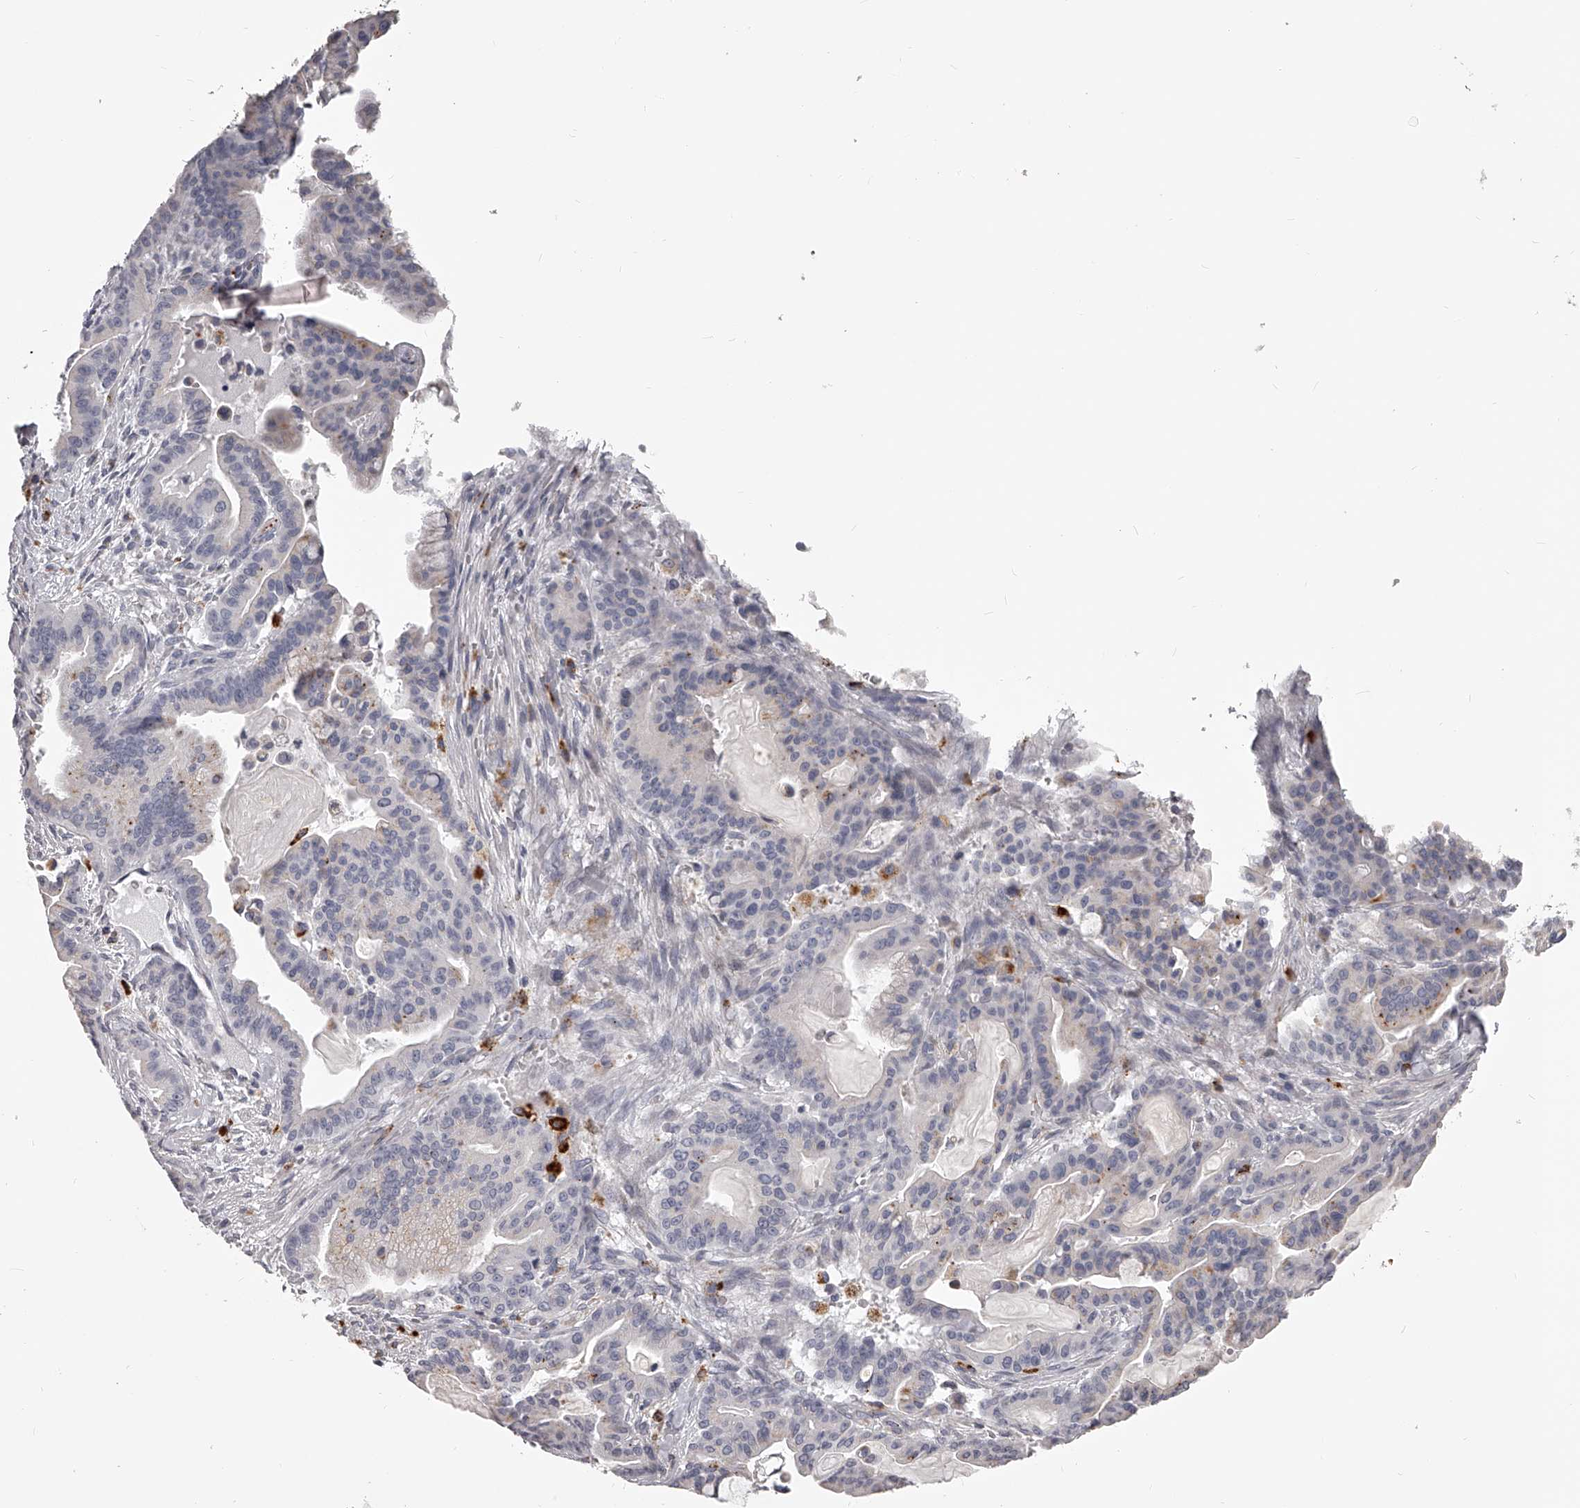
{"staining": {"intensity": "negative", "quantity": "none", "location": "none"}, "tissue": "pancreatic cancer", "cell_type": "Tumor cells", "image_type": "cancer", "snomed": [{"axis": "morphology", "description": "Adenocarcinoma, NOS"}, {"axis": "topography", "description": "Pancreas"}], "caption": "Immunohistochemistry photomicrograph of neoplastic tissue: pancreatic cancer stained with DAB exhibits no significant protein expression in tumor cells.", "gene": "DMRT1", "patient": {"sex": "male", "age": 63}}